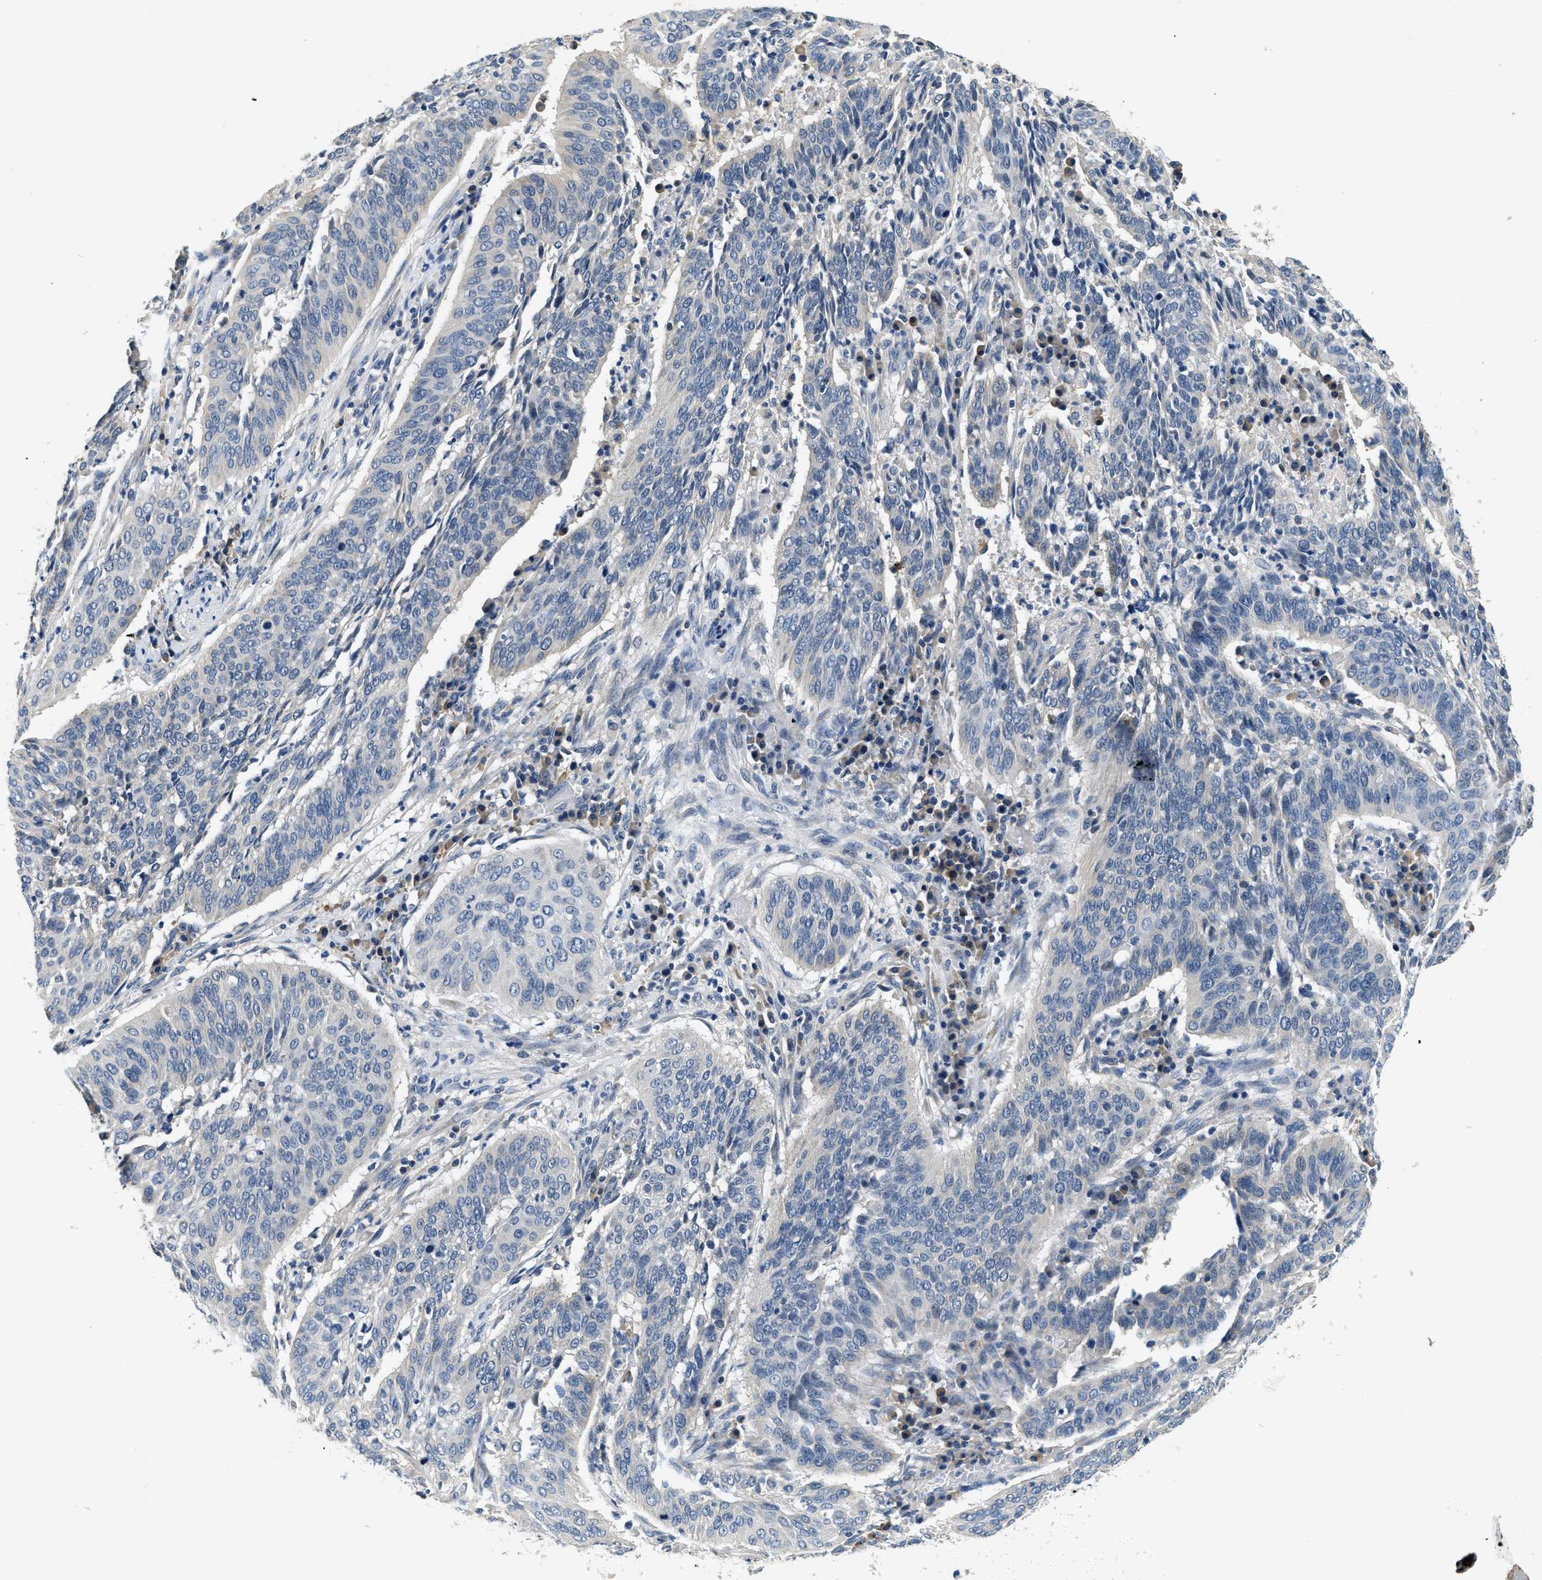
{"staining": {"intensity": "negative", "quantity": "none", "location": "none"}, "tissue": "cervical cancer", "cell_type": "Tumor cells", "image_type": "cancer", "snomed": [{"axis": "morphology", "description": "Normal tissue, NOS"}, {"axis": "morphology", "description": "Squamous cell carcinoma, NOS"}, {"axis": "topography", "description": "Cervix"}], "caption": "There is no significant positivity in tumor cells of cervical cancer. Nuclei are stained in blue.", "gene": "ALDH3A2", "patient": {"sex": "female", "age": 39}}